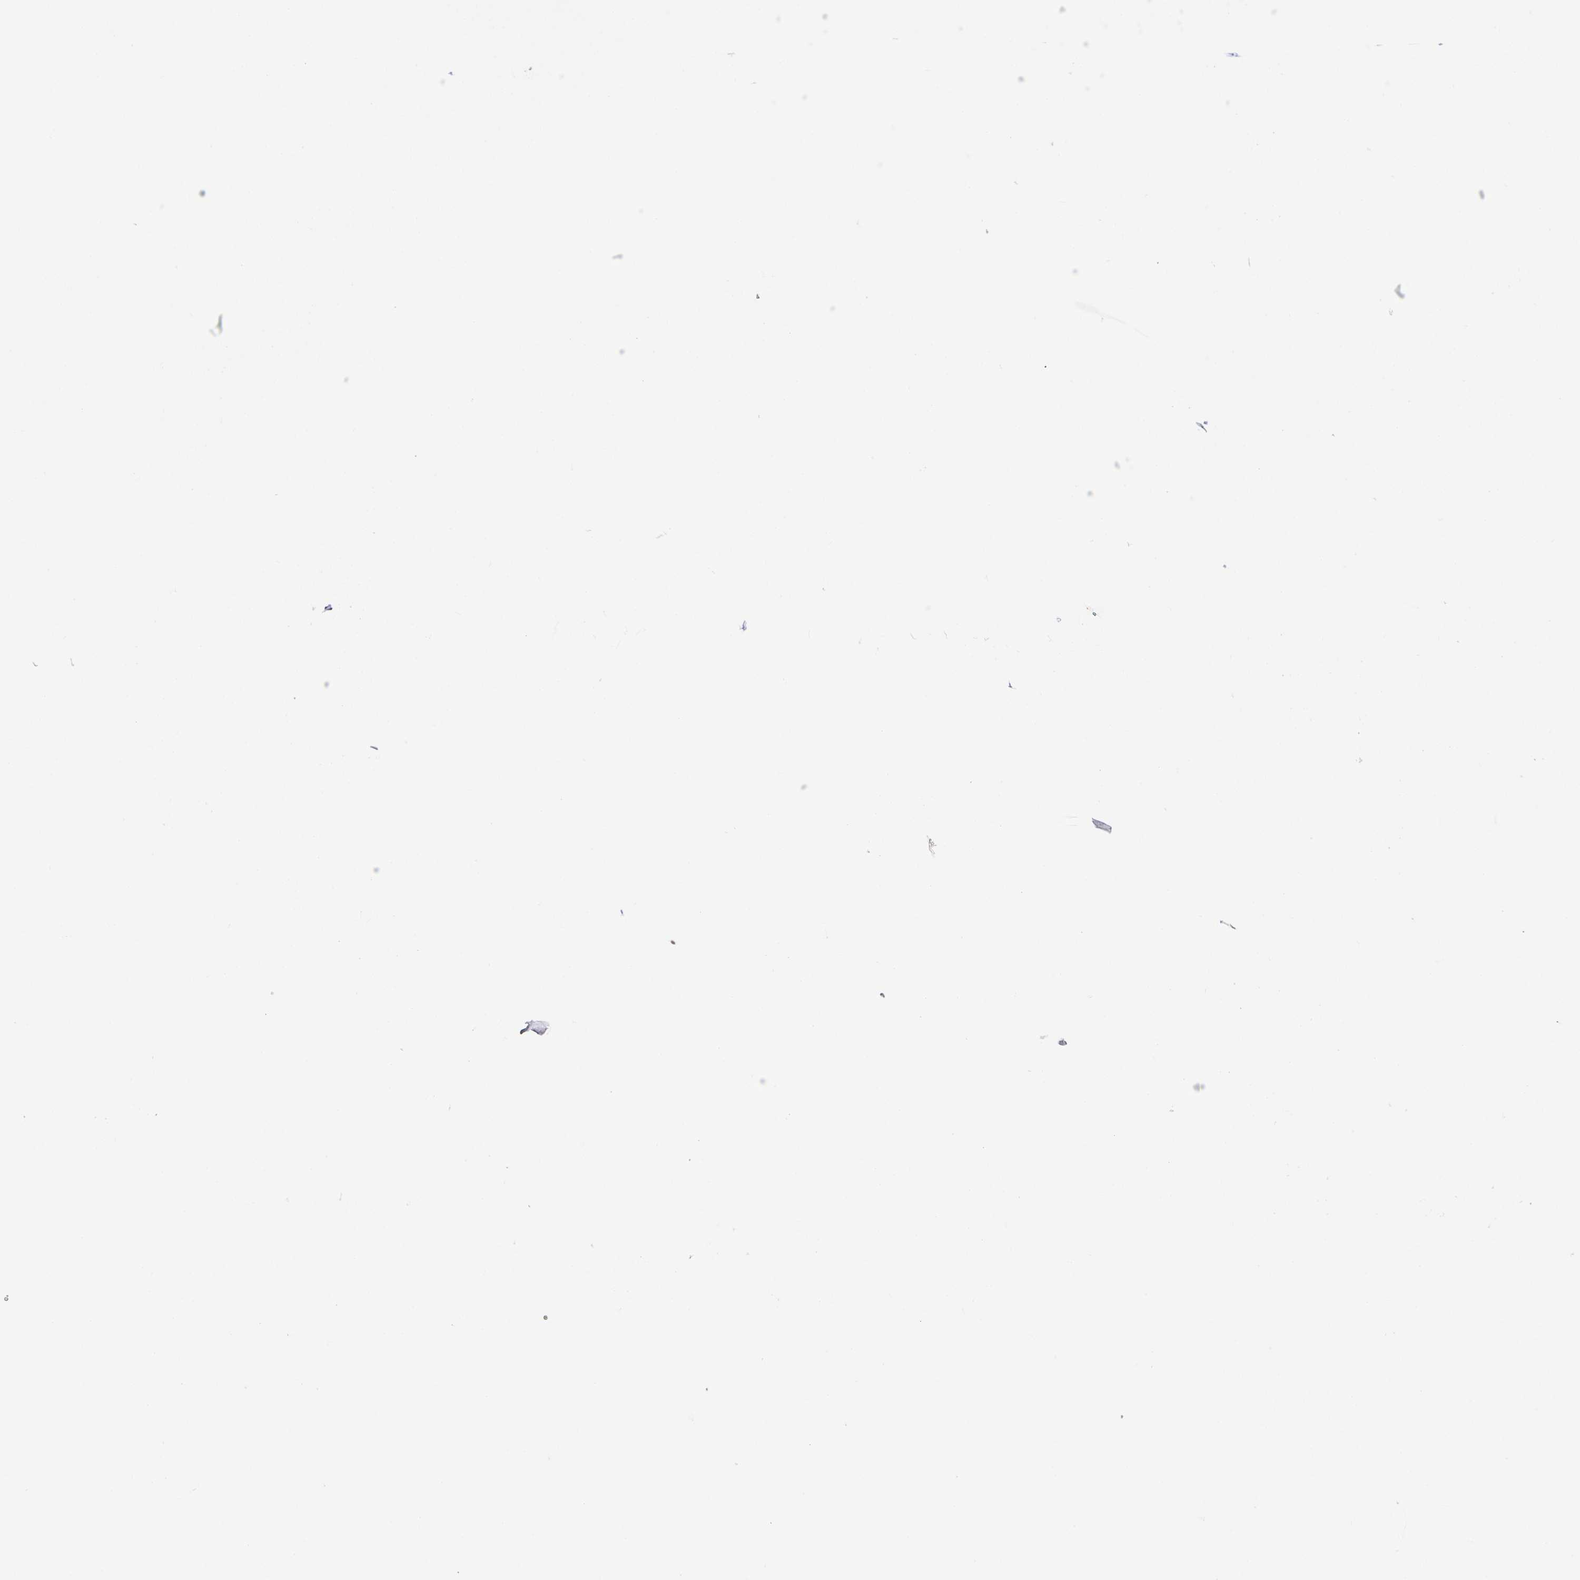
{"staining": {"intensity": "moderate", "quantity": "25%-75%", "location": "cytoplasmic/membranous,nuclear"}, "tissue": "vagina", "cell_type": "Squamous epithelial cells", "image_type": "normal", "snomed": [{"axis": "morphology", "description": "Normal tissue, NOS"}, {"axis": "topography", "description": "Vagina"}], "caption": "Immunohistochemistry (DAB (3,3'-diaminobenzidine)) staining of benign human vagina shows moderate cytoplasmic/membranous,nuclear protein expression in approximately 25%-75% of squamous epithelial cells. (brown staining indicates protein expression, while blue staining denotes nuclei).", "gene": "PSMB9", "patient": {"sex": "female", "age": 51}}